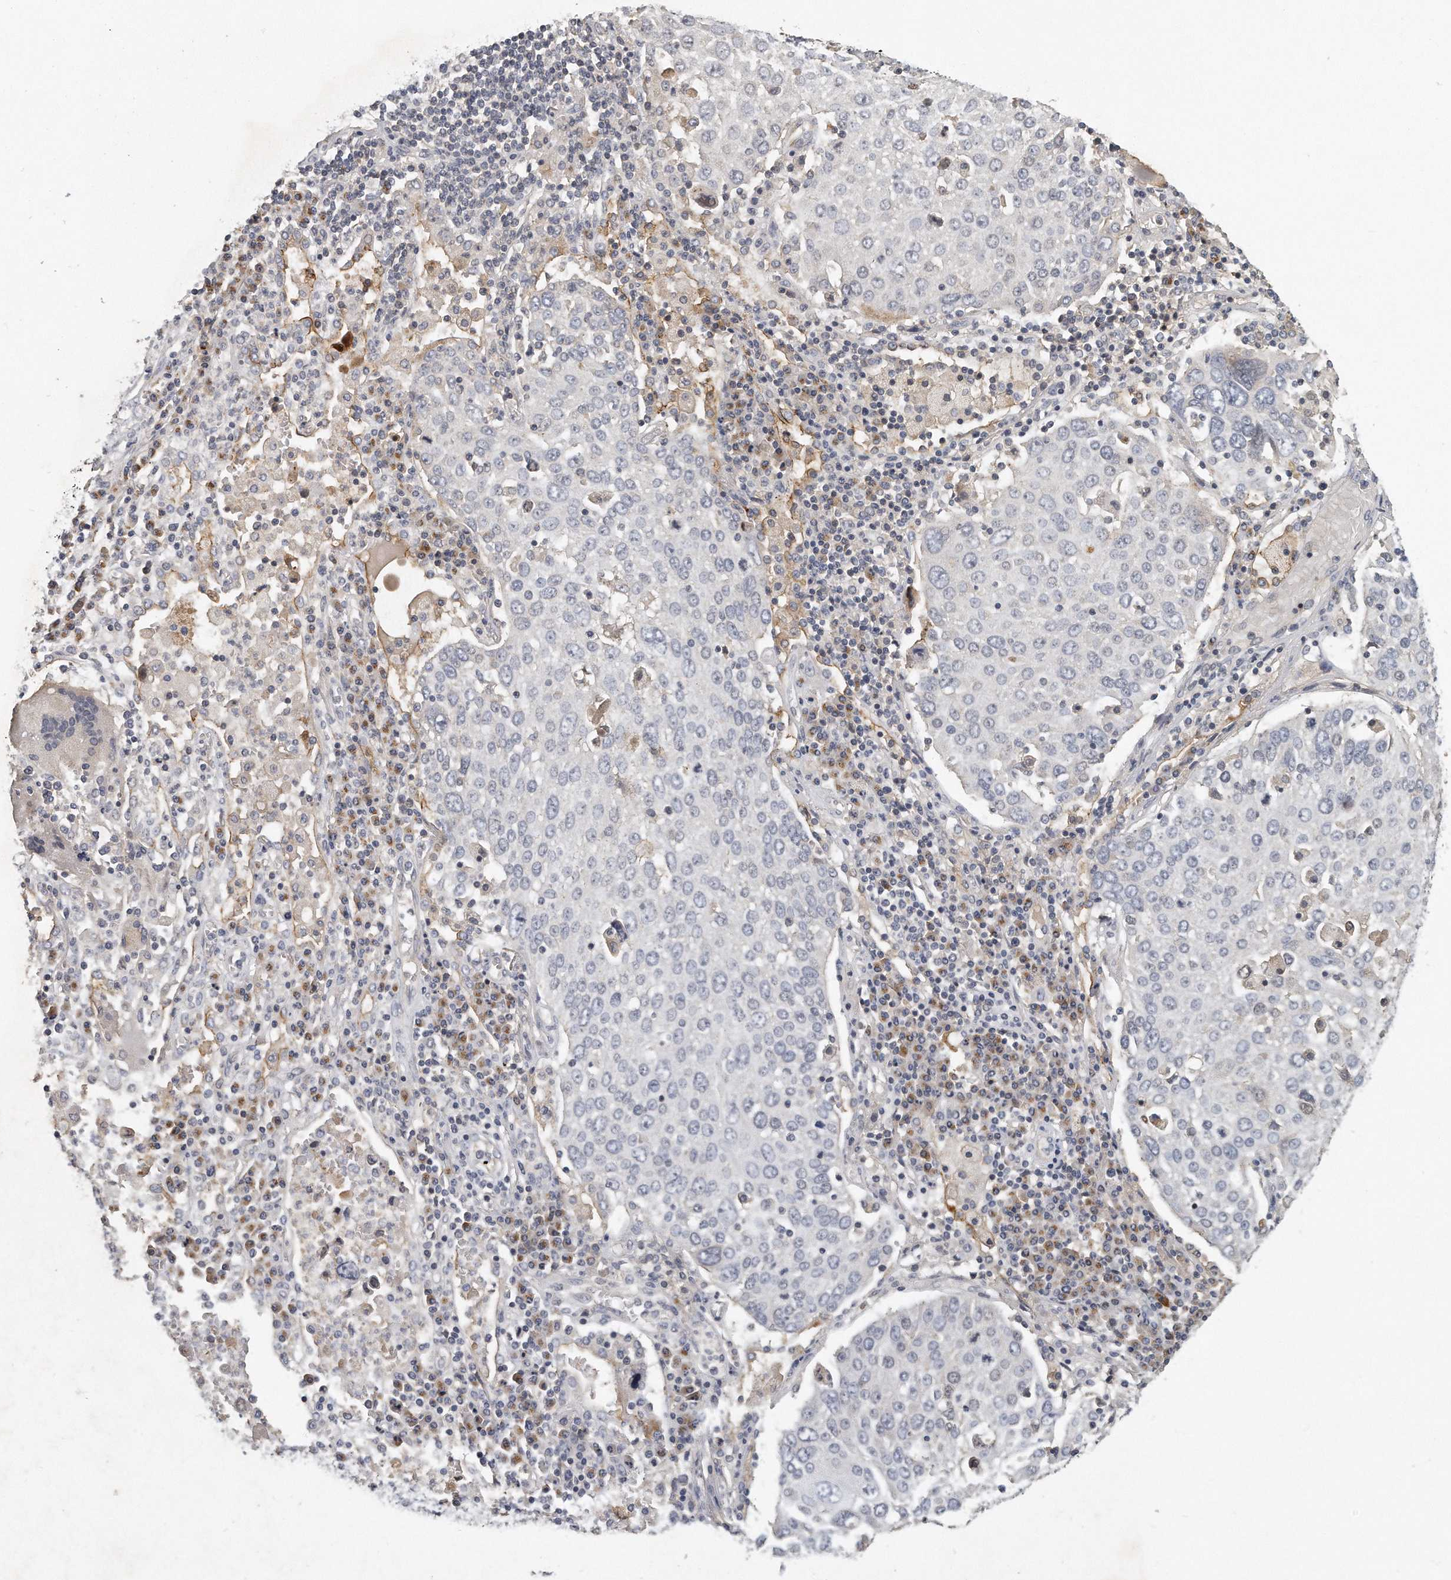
{"staining": {"intensity": "negative", "quantity": "none", "location": "none"}, "tissue": "lung cancer", "cell_type": "Tumor cells", "image_type": "cancer", "snomed": [{"axis": "morphology", "description": "Squamous cell carcinoma, NOS"}, {"axis": "topography", "description": "Lung"}], "caption": "IHC micrograph of human lung squamous cell carcinoma stained for a protein (brown), which exhibits no staining in tumor cells.", "gene": "TRAPPC14", "patient": {"sex": "male", "age": 65}}